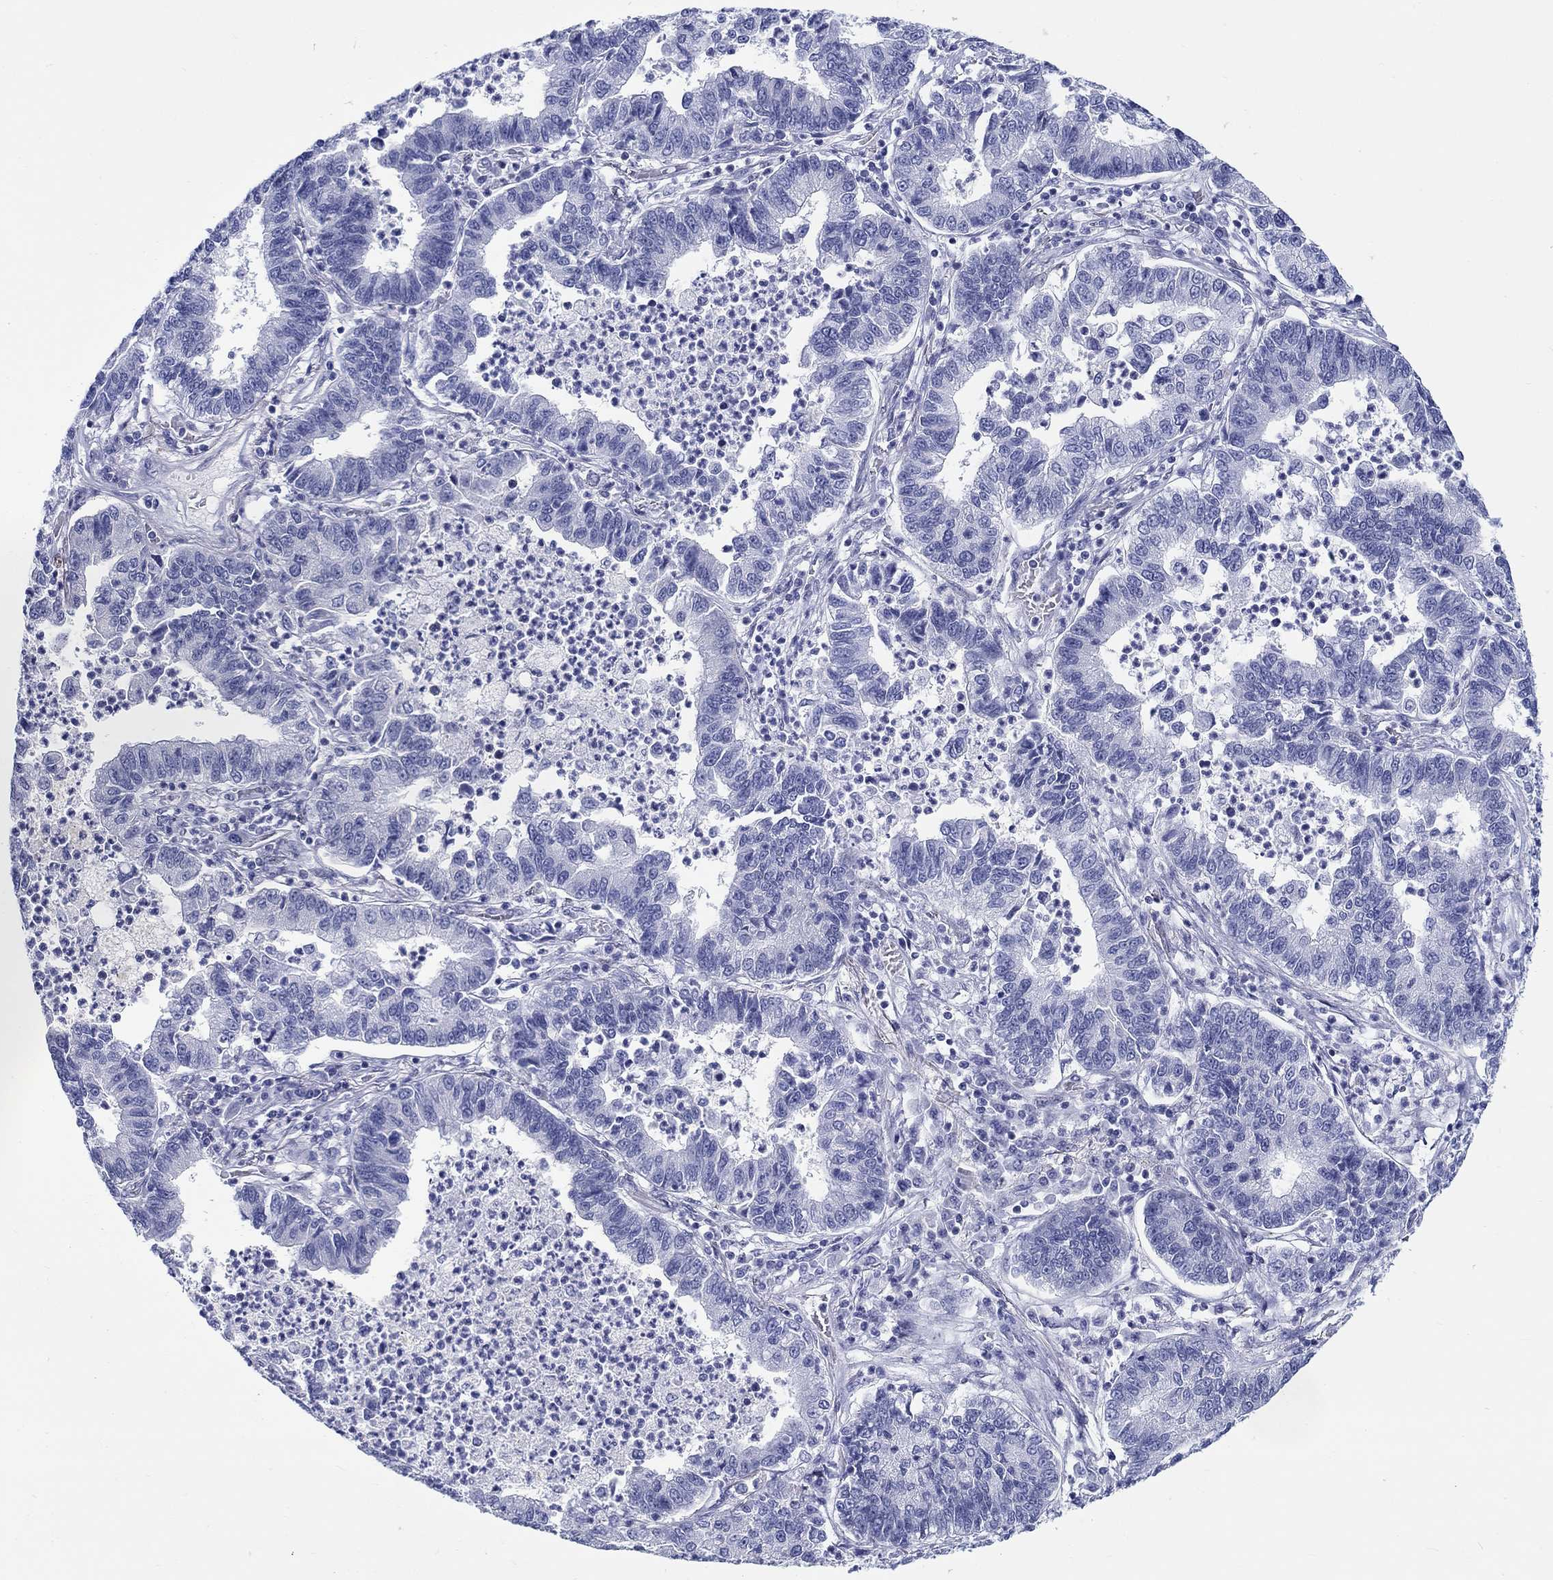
{"staining": {"intensity": "negative", "quantity": "none", "location": "none"}, "tissue": "lung cancer", "cell_type": "Tumor cells", "image_type": "cancer", "snomed": [{"axis": "morphology", "description": "Adenocarcinoma, NOS"}, {"axis": "topography", "description": "Lung"}], "caption": "Lung cancer (adenocarcinoma) was stained to show a protein in brown. There is no significant positivity in tumor cells.", "gene": "H1-1", "patient": {"sex": "female", "age": 57}}